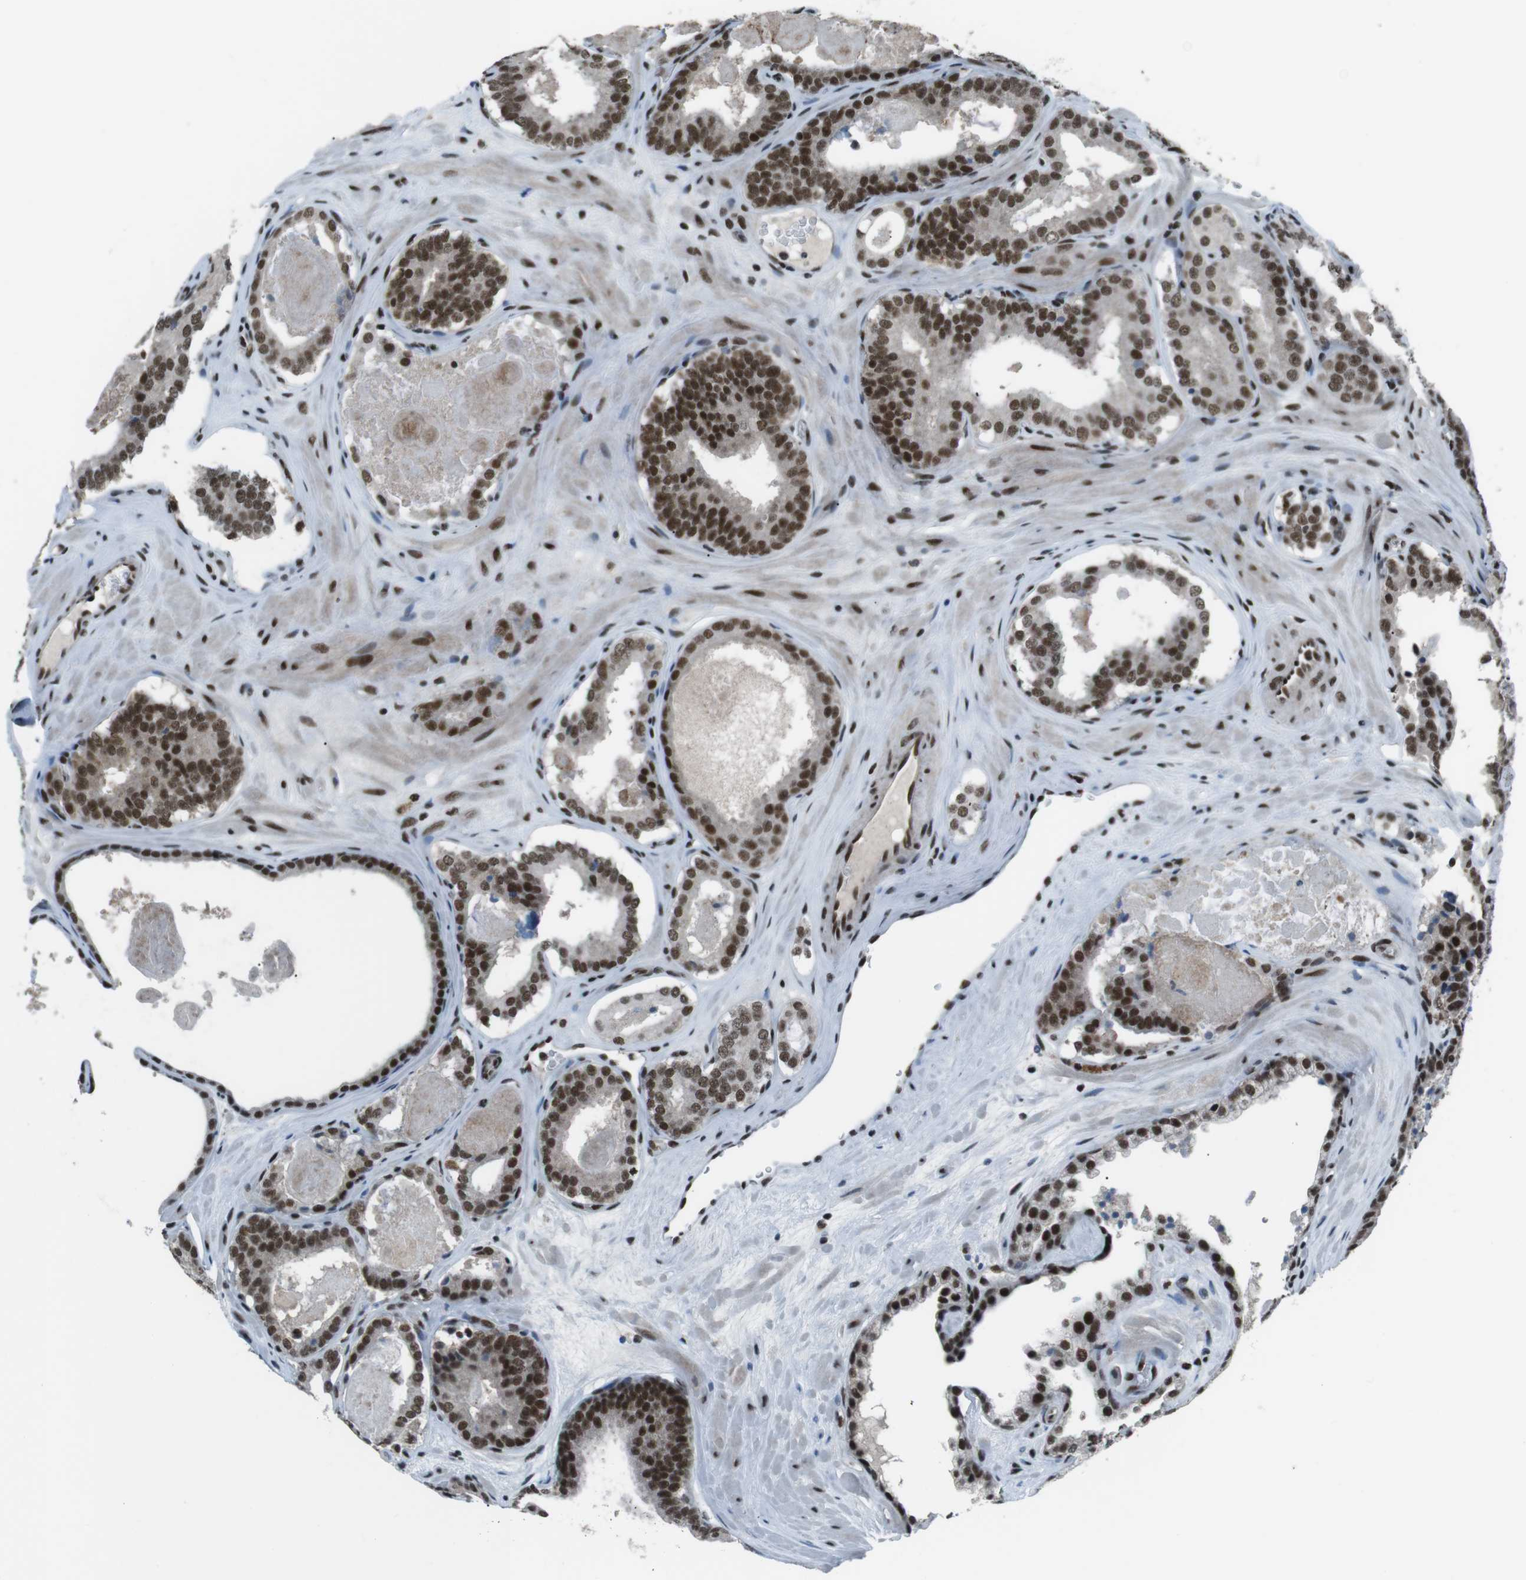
{"staining": {"intensity": "strong", "quantity": ">75%", "location": "nuclear"}, "tissue": "prostate cancer", "cell_type": "Tumor cells", "image_type": "cancer", "snomed": [{"axis": "morphology", "description": "Adenocarcinoma, High grade"}, {"axis": "topography", "description": "Prostate"}], "caption": "Brown immunohistochemical staining in prostate high-grade adenocarcinoma demonstrates strong nuclear positivity in approximately >75% of tumor cells.", "gene": "TAF1", "patient": {"sex": "male", "age": 60}}